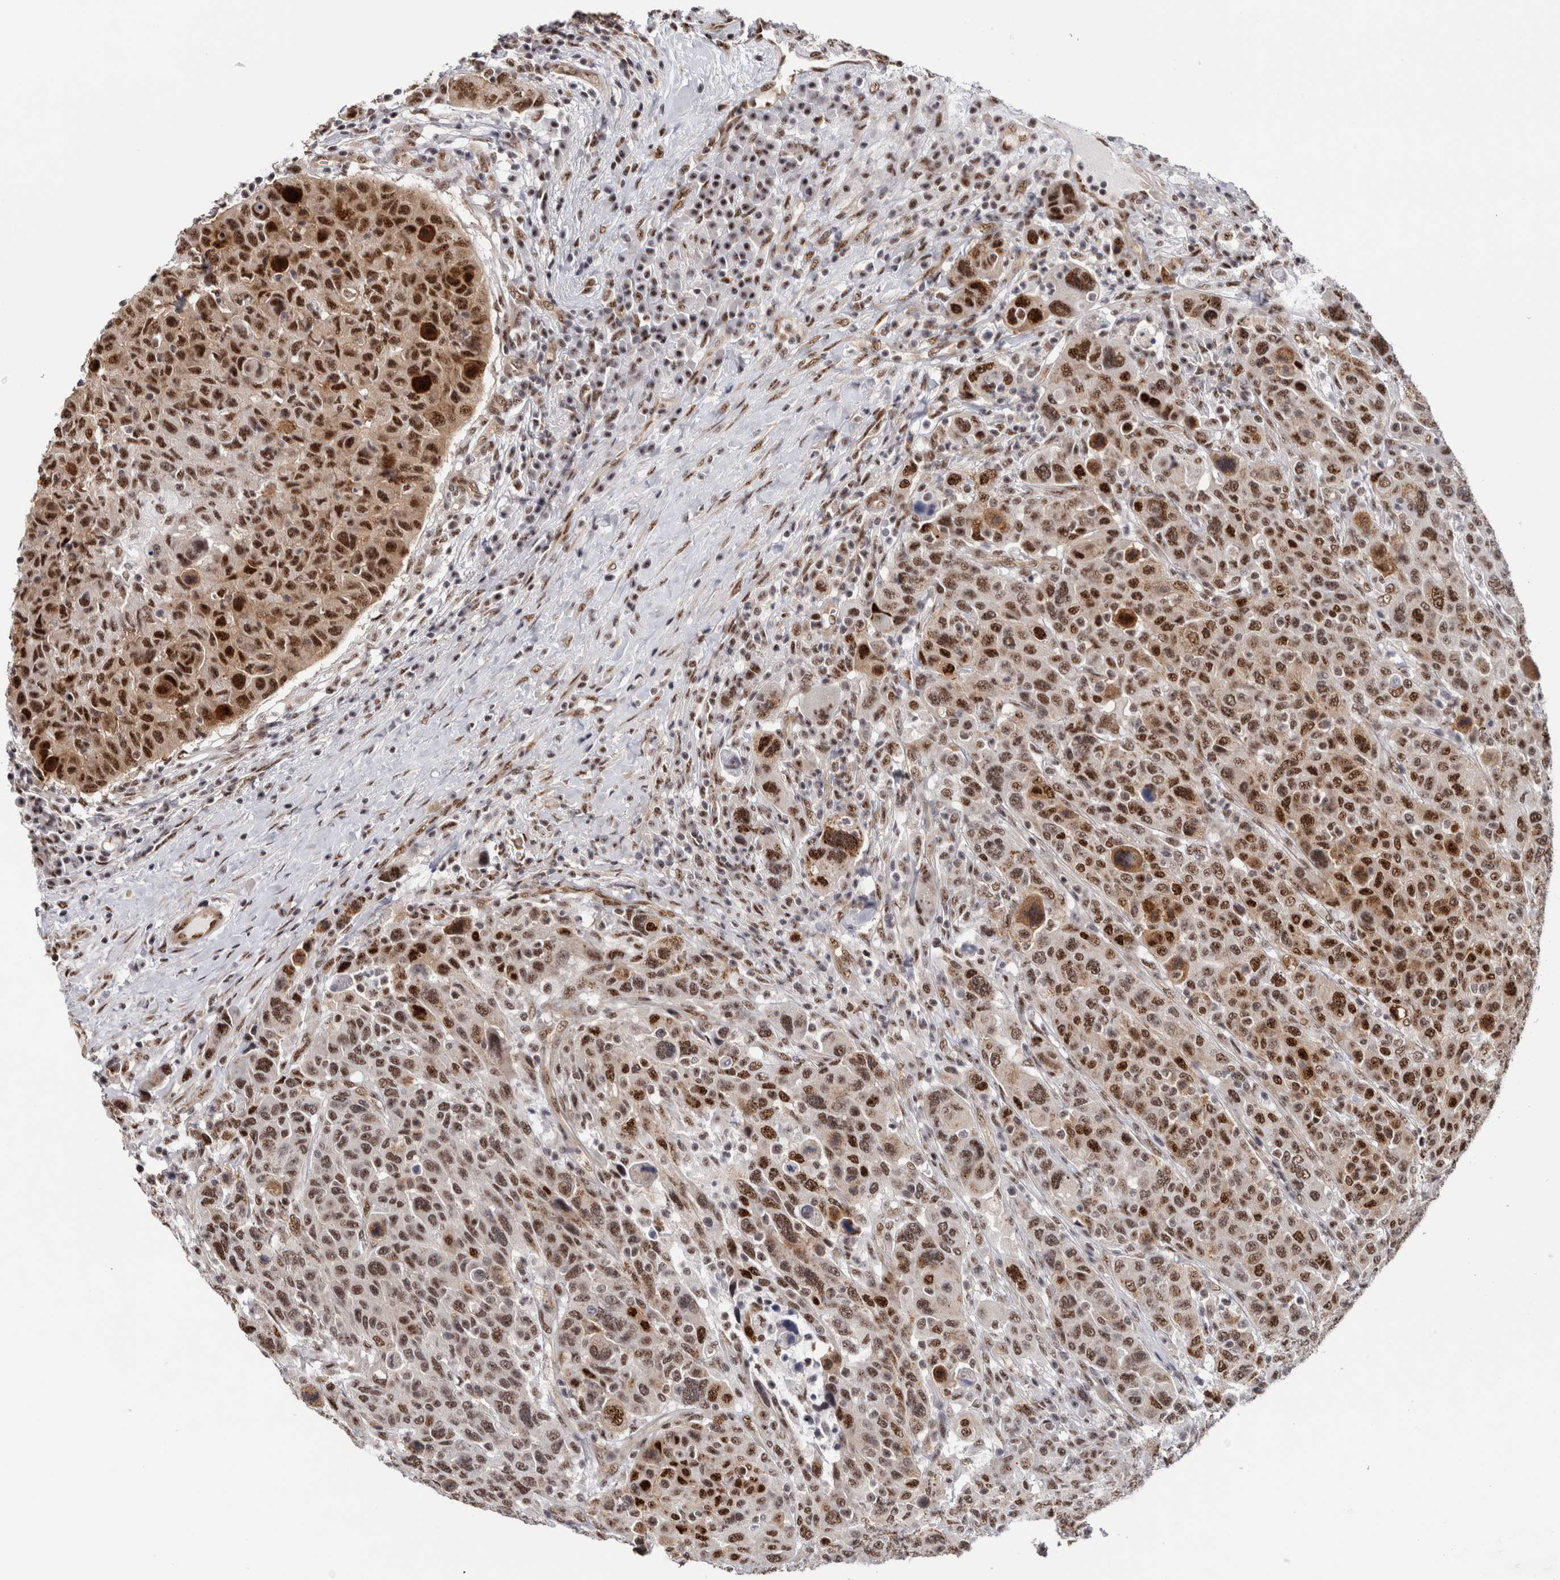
{"staining": {"intensity": "strong", "quantity": ">75%", "location": "cytoplasmic/membranous,nuclear"}, "tissue": "breast cancer", "cell_type": "Tumor cells", "image_type": "cancer", "snomed": [{"axis": "morphology", "description": "Duct carcinoma"}, {"axis": "topography", "description": "Breast"}], "caption": "This photomicrograph reveals immunohistochemistry staining of human infiltrating ductal carcinoma (breast), with high strong cytoplasmic/membranous and nuclear staining in approximately >75% of tumor cells.", "gene": "MKNK1", "patient": {"sex": "female", "age": 37}}